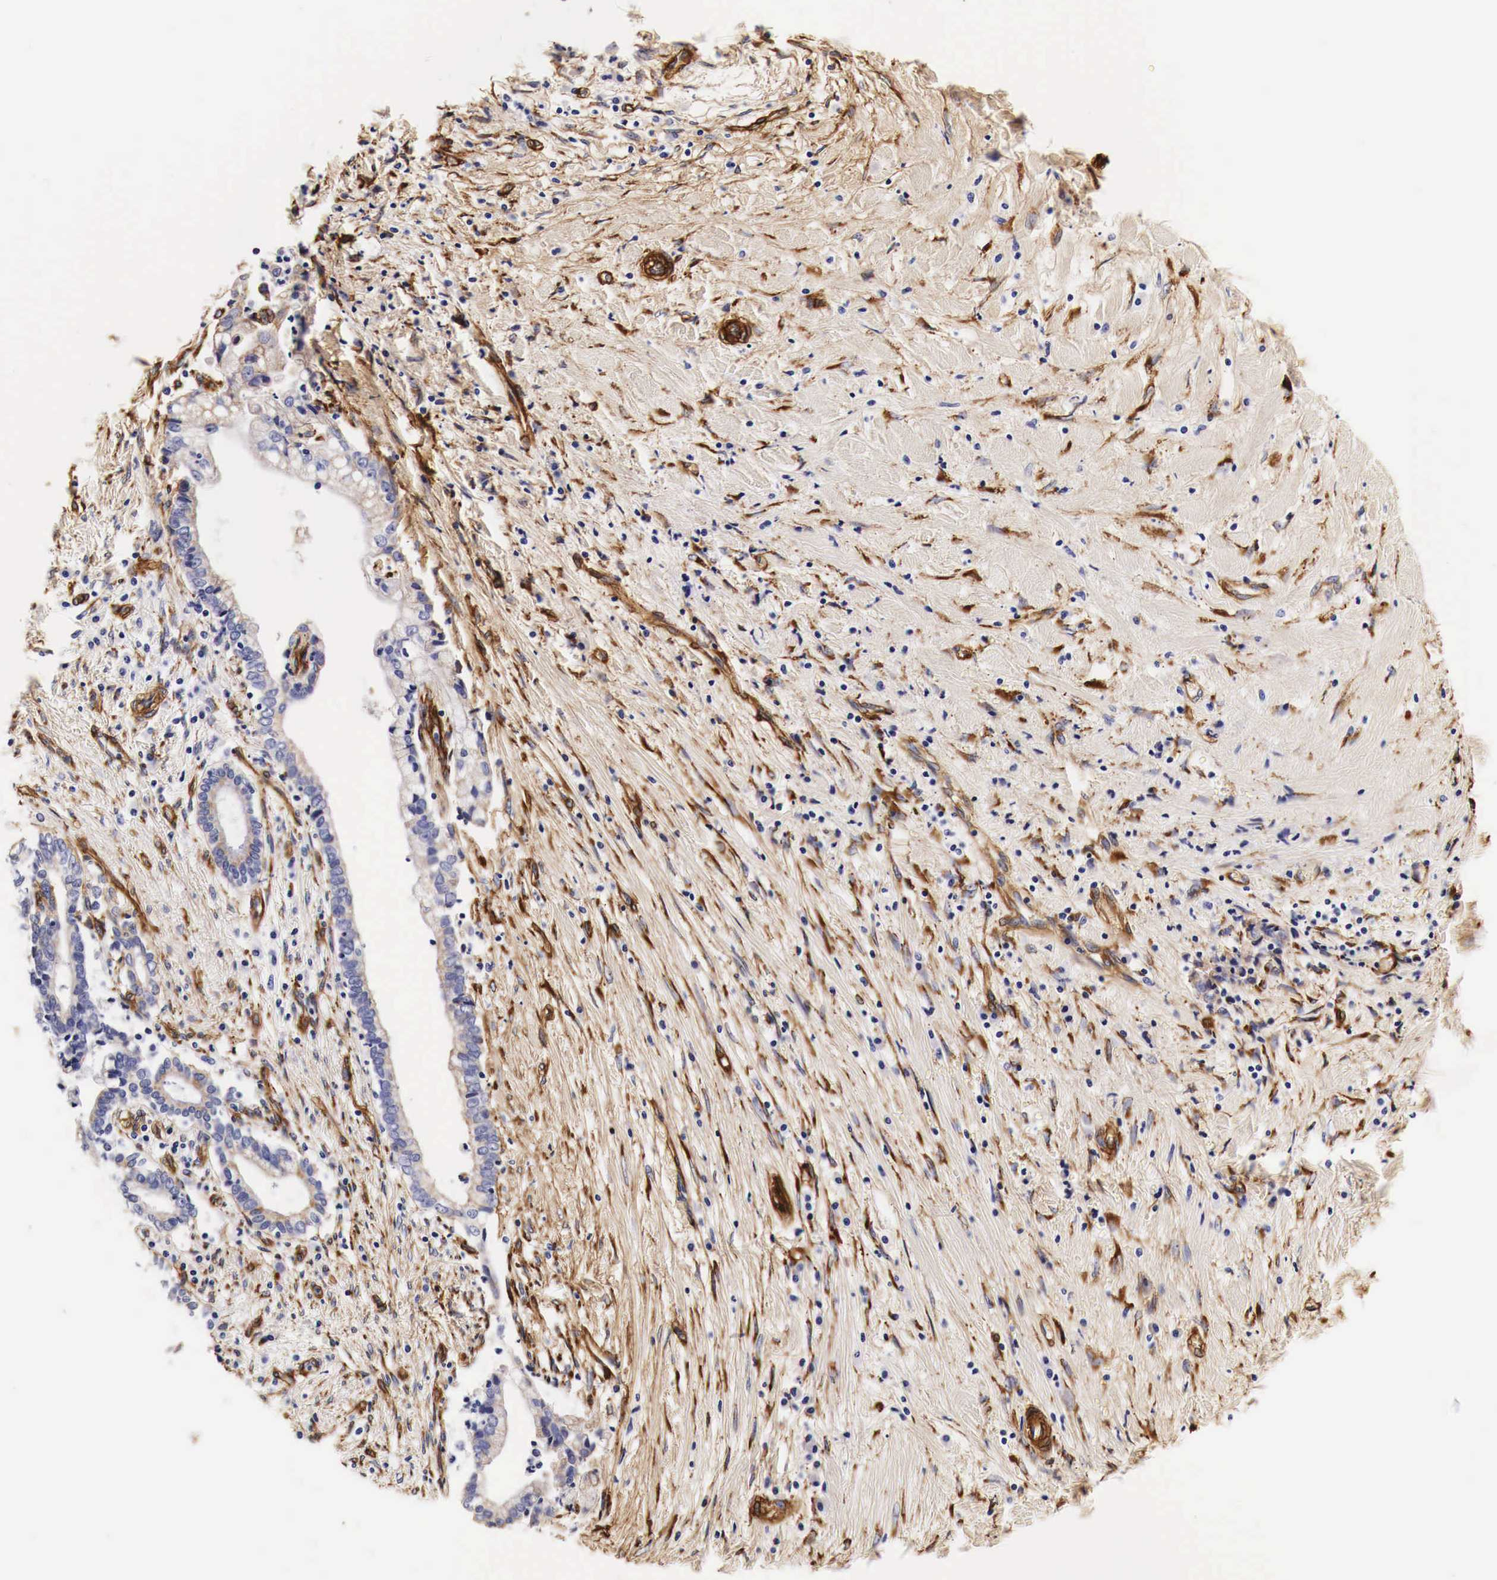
{"staining": {"intensity": "weak", "quantity": "<25%", "location": "cytoplasmic/membranous"}, "tissue": "liver cancer", "cell_type": "Tumor cells", "image_type": "cancer", "snomed": [{"axis": "morphology", "description": "Cholangiocarcinoma"}, {"axis": "topography", "description": "Liver"}], "caption": "Tumor cells show no significant protein expression in liver cancer. Brightfield microscopy of immunohistochemistry (IHC) stained with DAB (3,3'-diaminobenzidine) (brown) and hematoxylin (blue), captured at high magnification.", "gene": "LAMB2", "patient": {"sex": "male", "age": 57}}